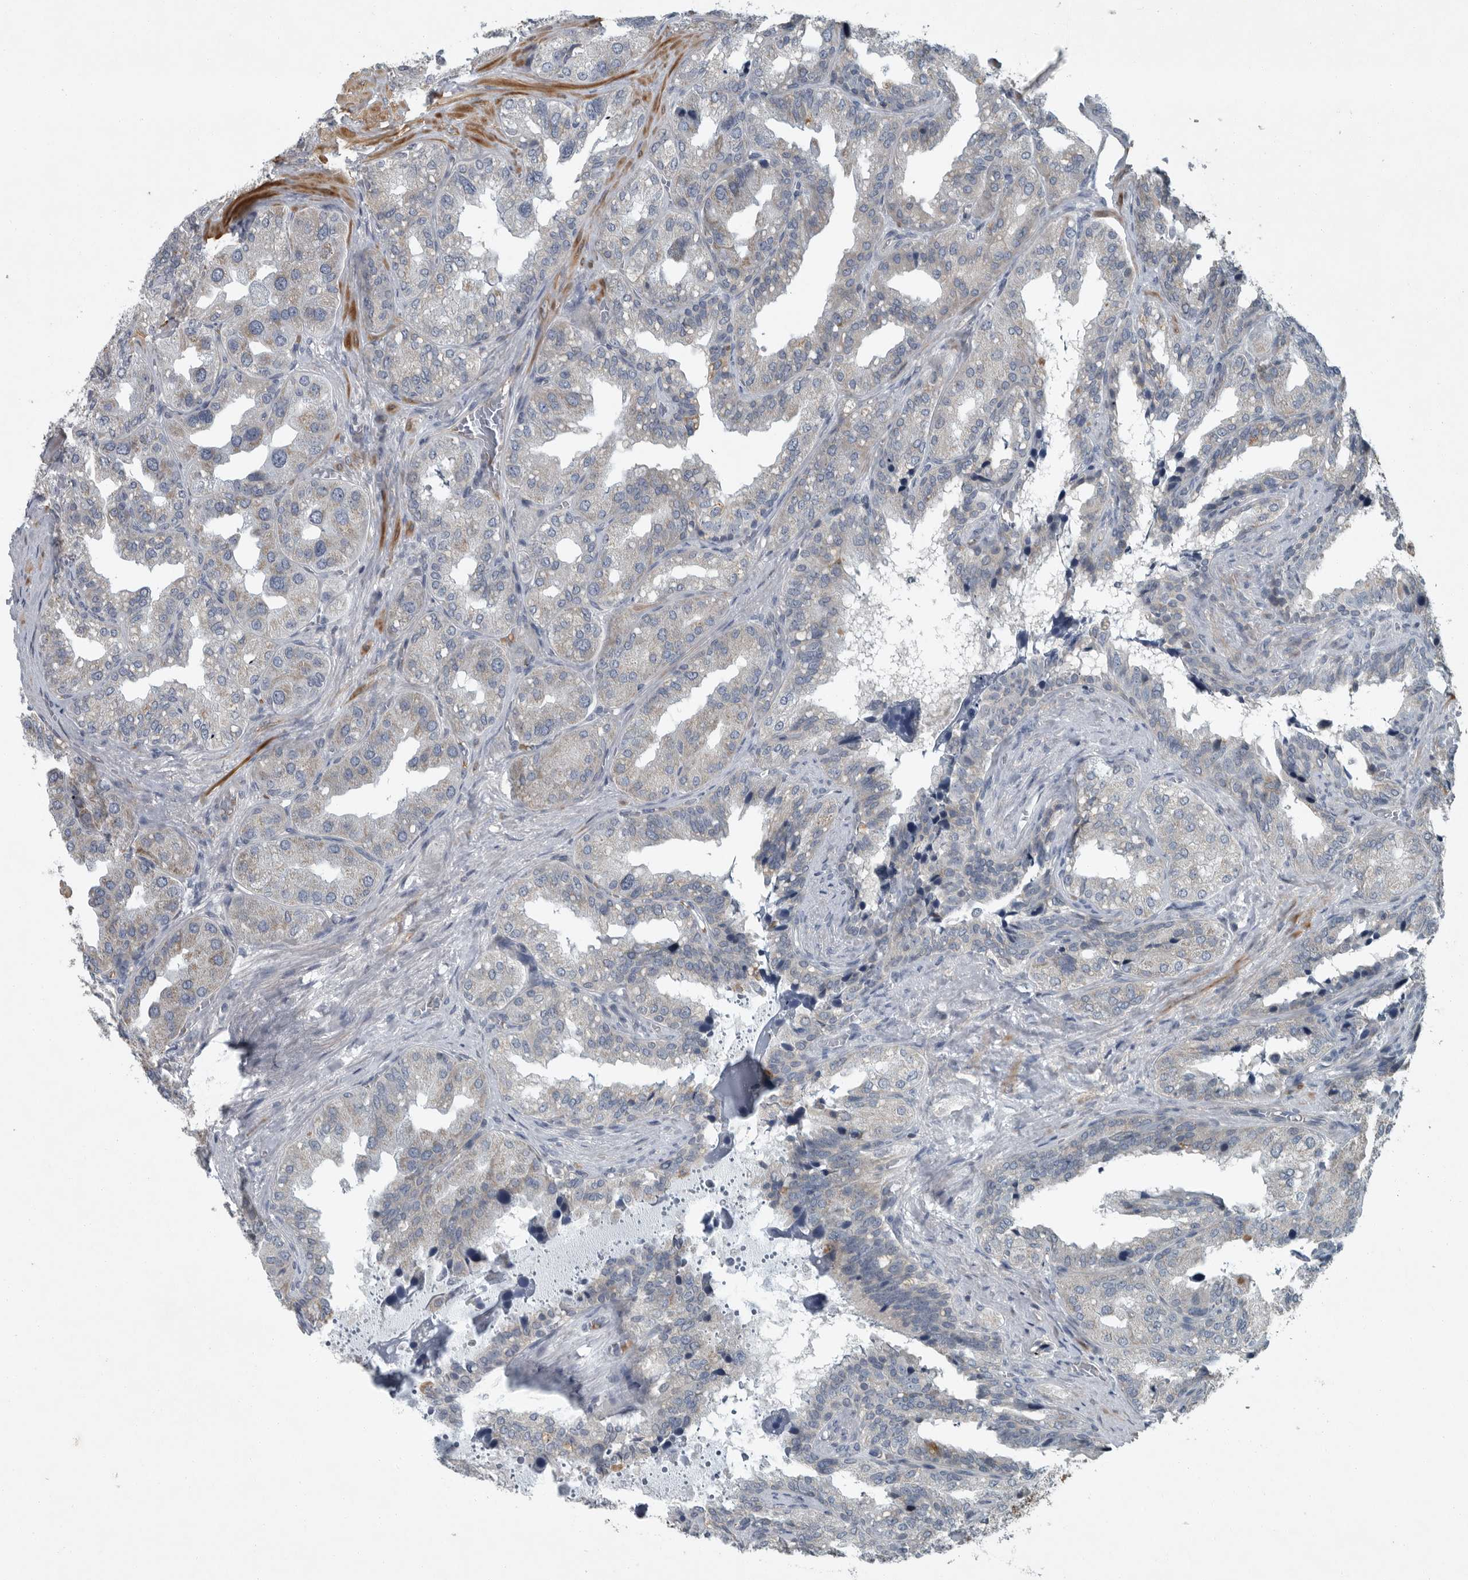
{"staining": {"intensity": "negative", "quantity": "none", "location": "none"}, "tissue": "seminal vesicle", "cell_type": "Glandular cells", "image_type": "normal", "snomed": [{"axis": "morphology", "description": "Normal tissue, NOS"}, {"axis": "topography", "description": "Prostate"}, {"axis": "topography", "description": "Seminal veicle"}], "caption": "Immunohistochemical staining of benign seminal vesicle exhibits no significant expression in glandular cells. The staining is performed using DAB (3,3'-diaminobenzidine) brown chromogen with nuclei counter-stained in using hematoxylin.", "gene": "MPP3", "patient": {"sex": "male", "age": 51}}